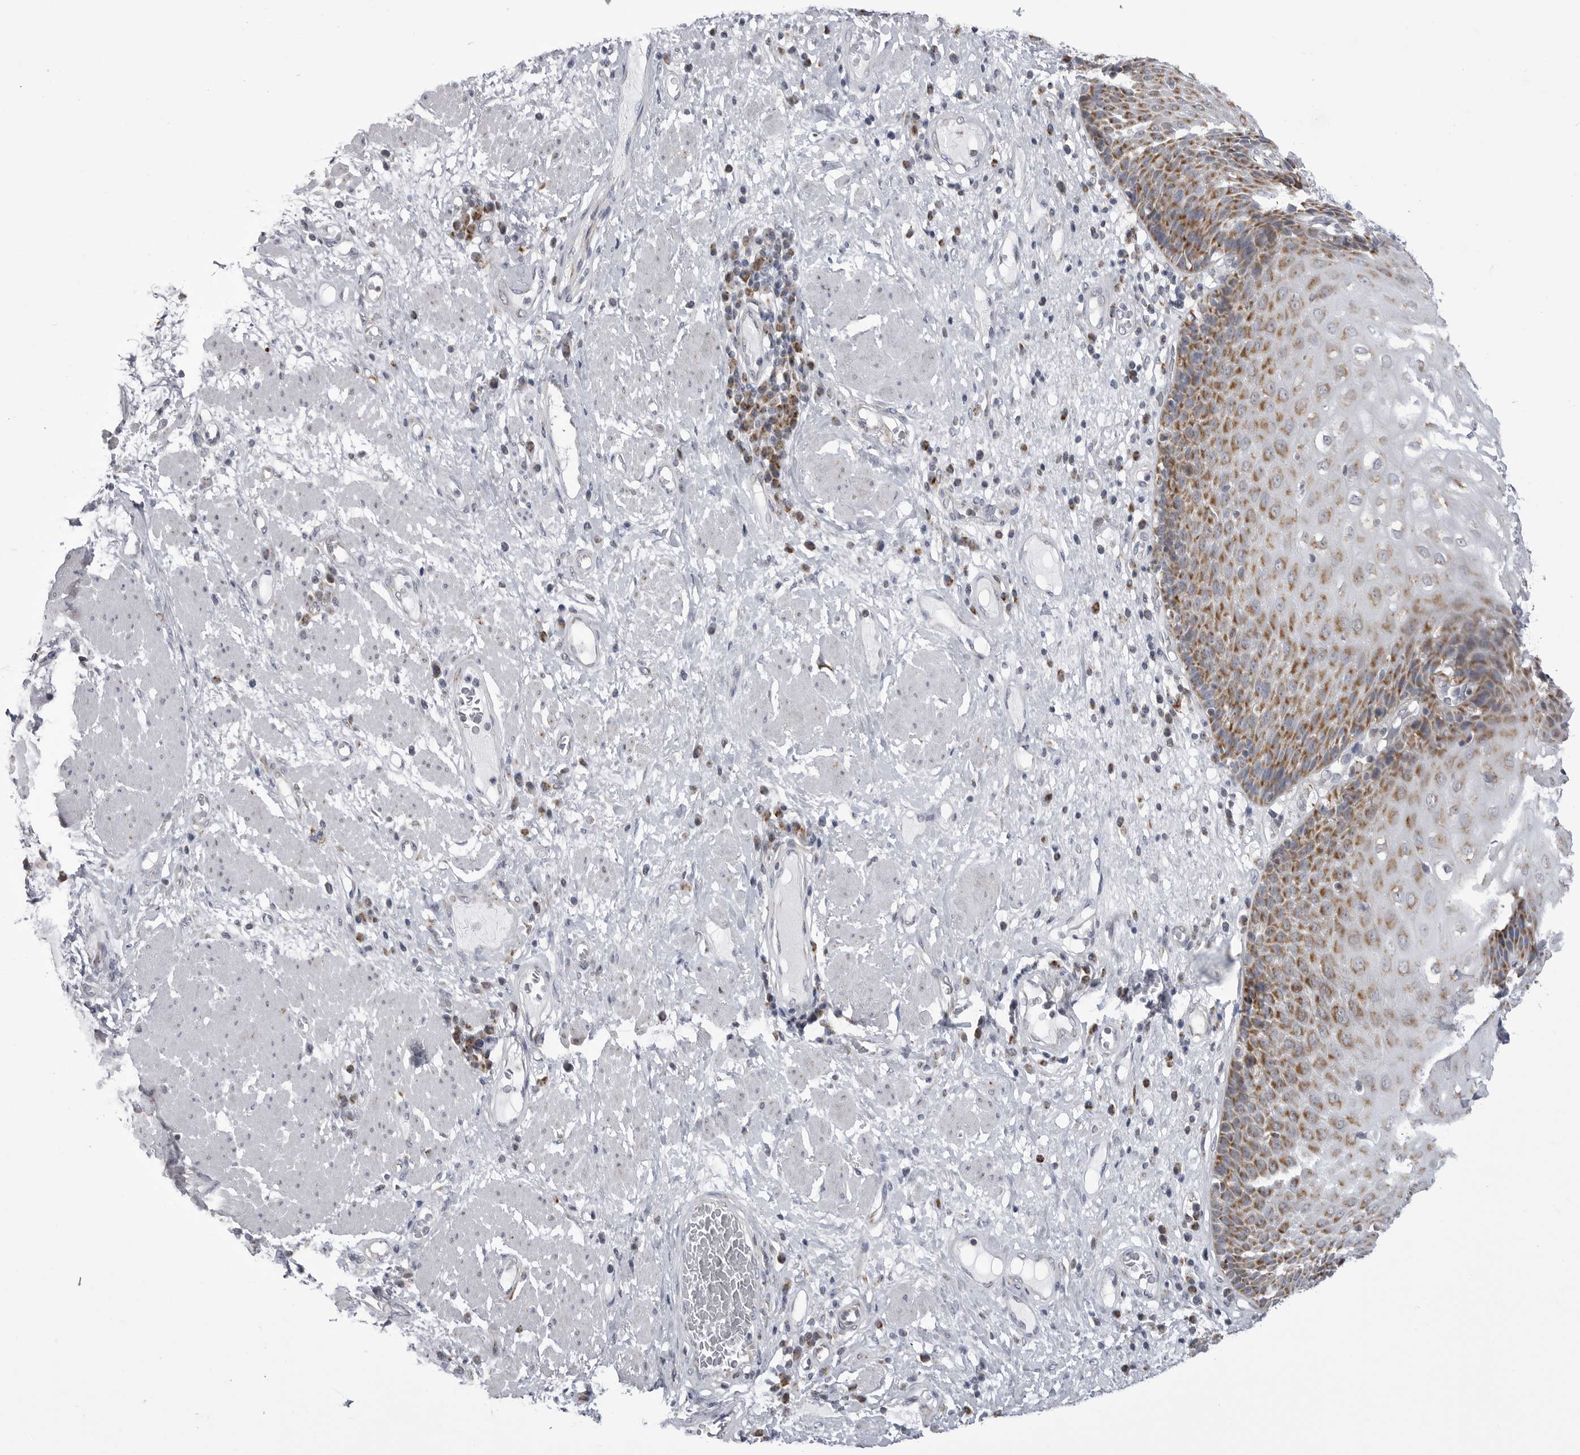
{"staining": {"intensity": "moderate", "quantity": ">75%", "location": "cytoplasmic/membranous"}, "tissue": "esophagus", "cell_type": "Squamous epithelial cells", "image_type": "normal", "snomed": [{"axis": "morphology", "description": "Normal tissue, NOS"}, {"axis": "morphology", "description": "Adenocarcinoma, NOS"}, {"axis": "topography", "description": "Esophagus"}], "caption": "Esophagus was stained to show a protein in brown. There is medium levels of moderate cytoplasmic/membranous expression in about >75% of squamous epithelial cells. (DAB (3,3'-diaminobenzidine) IHC with brightfield microscopy, high magnification).", "gene": "FH", "patient": {"sex": "male", "age": 62}}